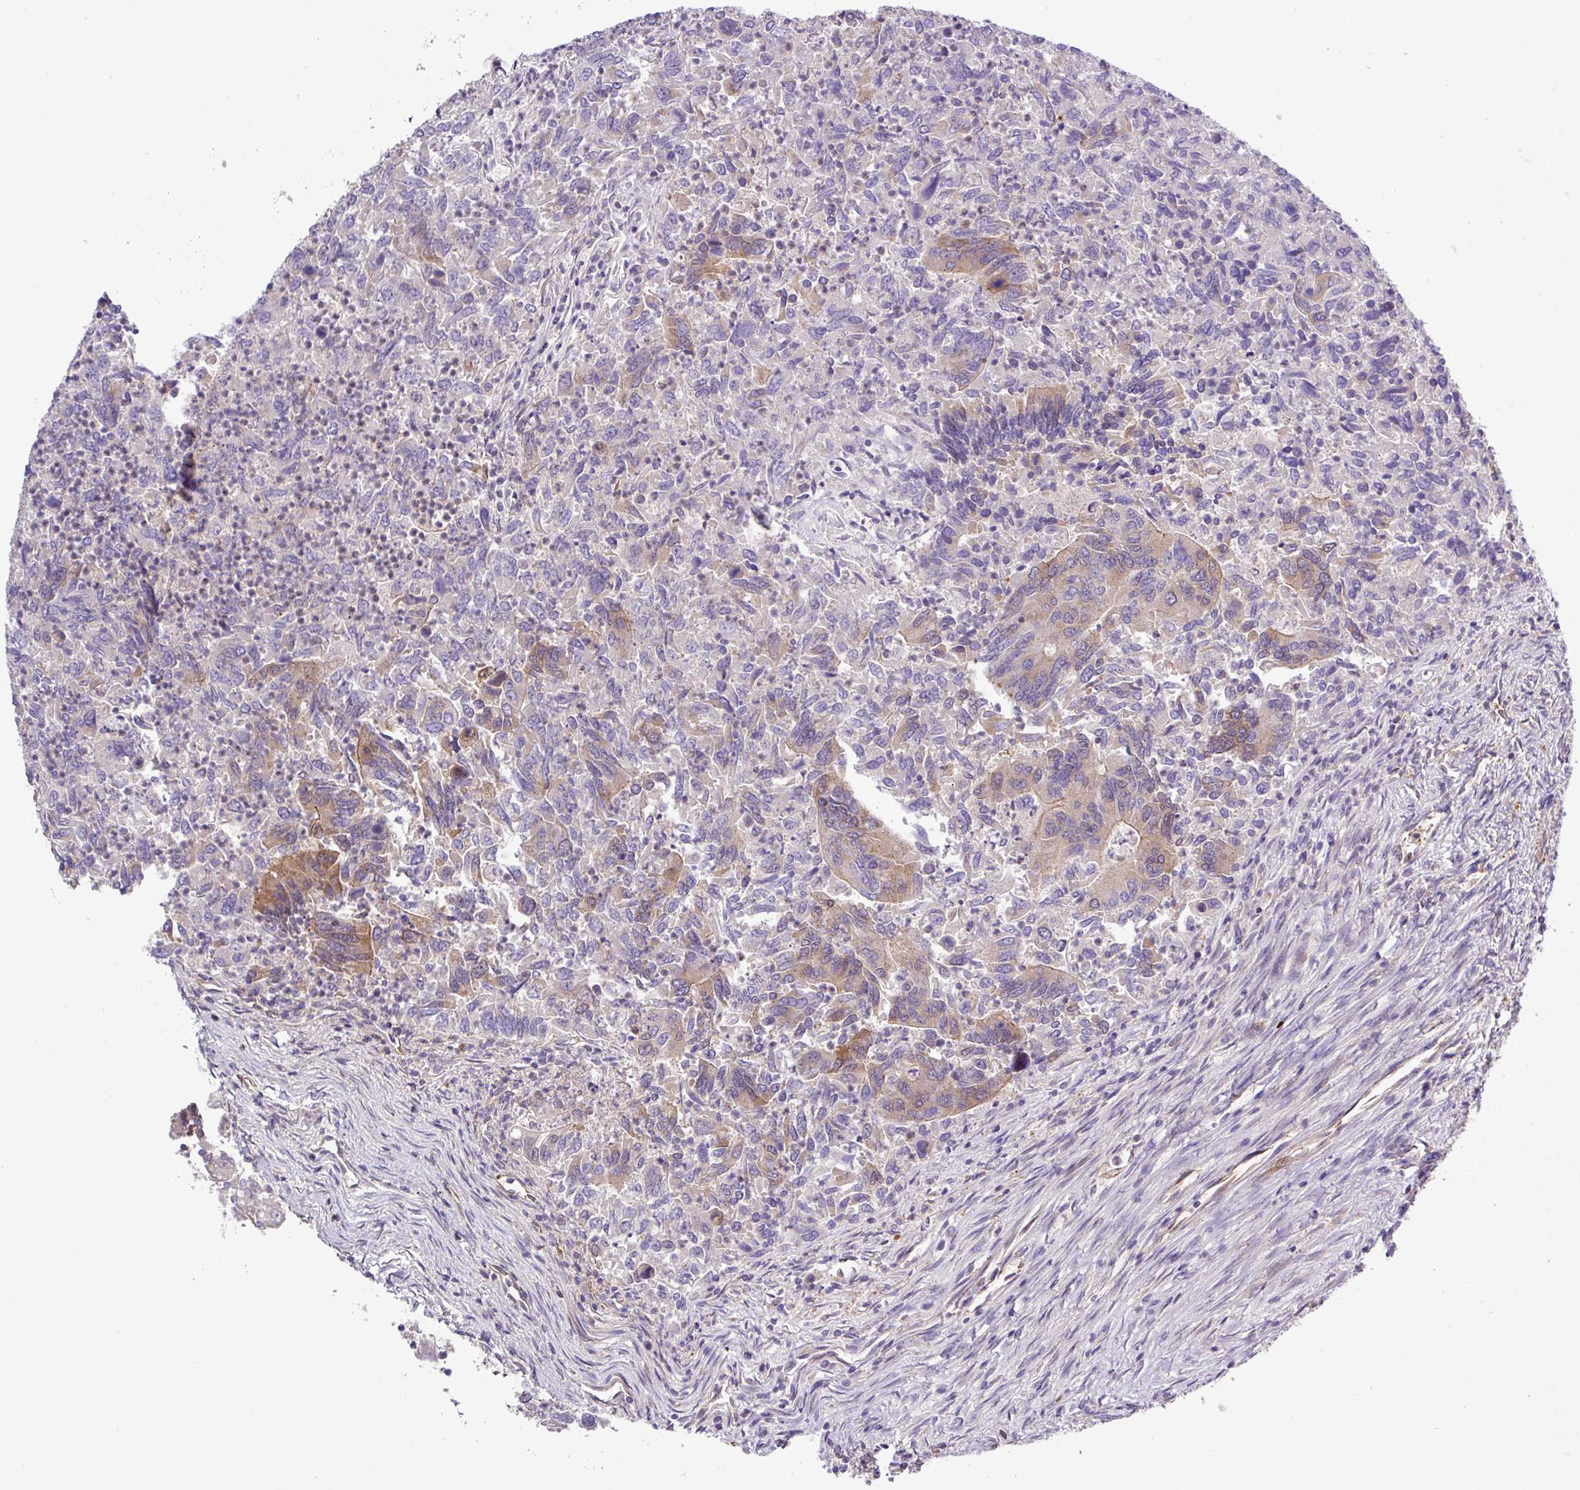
{"staining": {"intensity": "weak", "quantity": "25%-75%", "location": "cytoplasmic/membranous"}, "tissue": "colorectal cancer", "cell_type": "Tumor cells", "image_type": "cancer", "snomed": [{"axis": "morphology", "description": "Adenocarcinoma, NOS"}, {"axis": "topography", "description": "Colon"}], "caption": "Human colorectal cancer stained for a protein (brown) shows weak cytoplasmic/membranous positive expression in about 25%-75% of tumor cells.", "gene": "CARHSP1", "patient": {"sex": "female", "age": 67}}